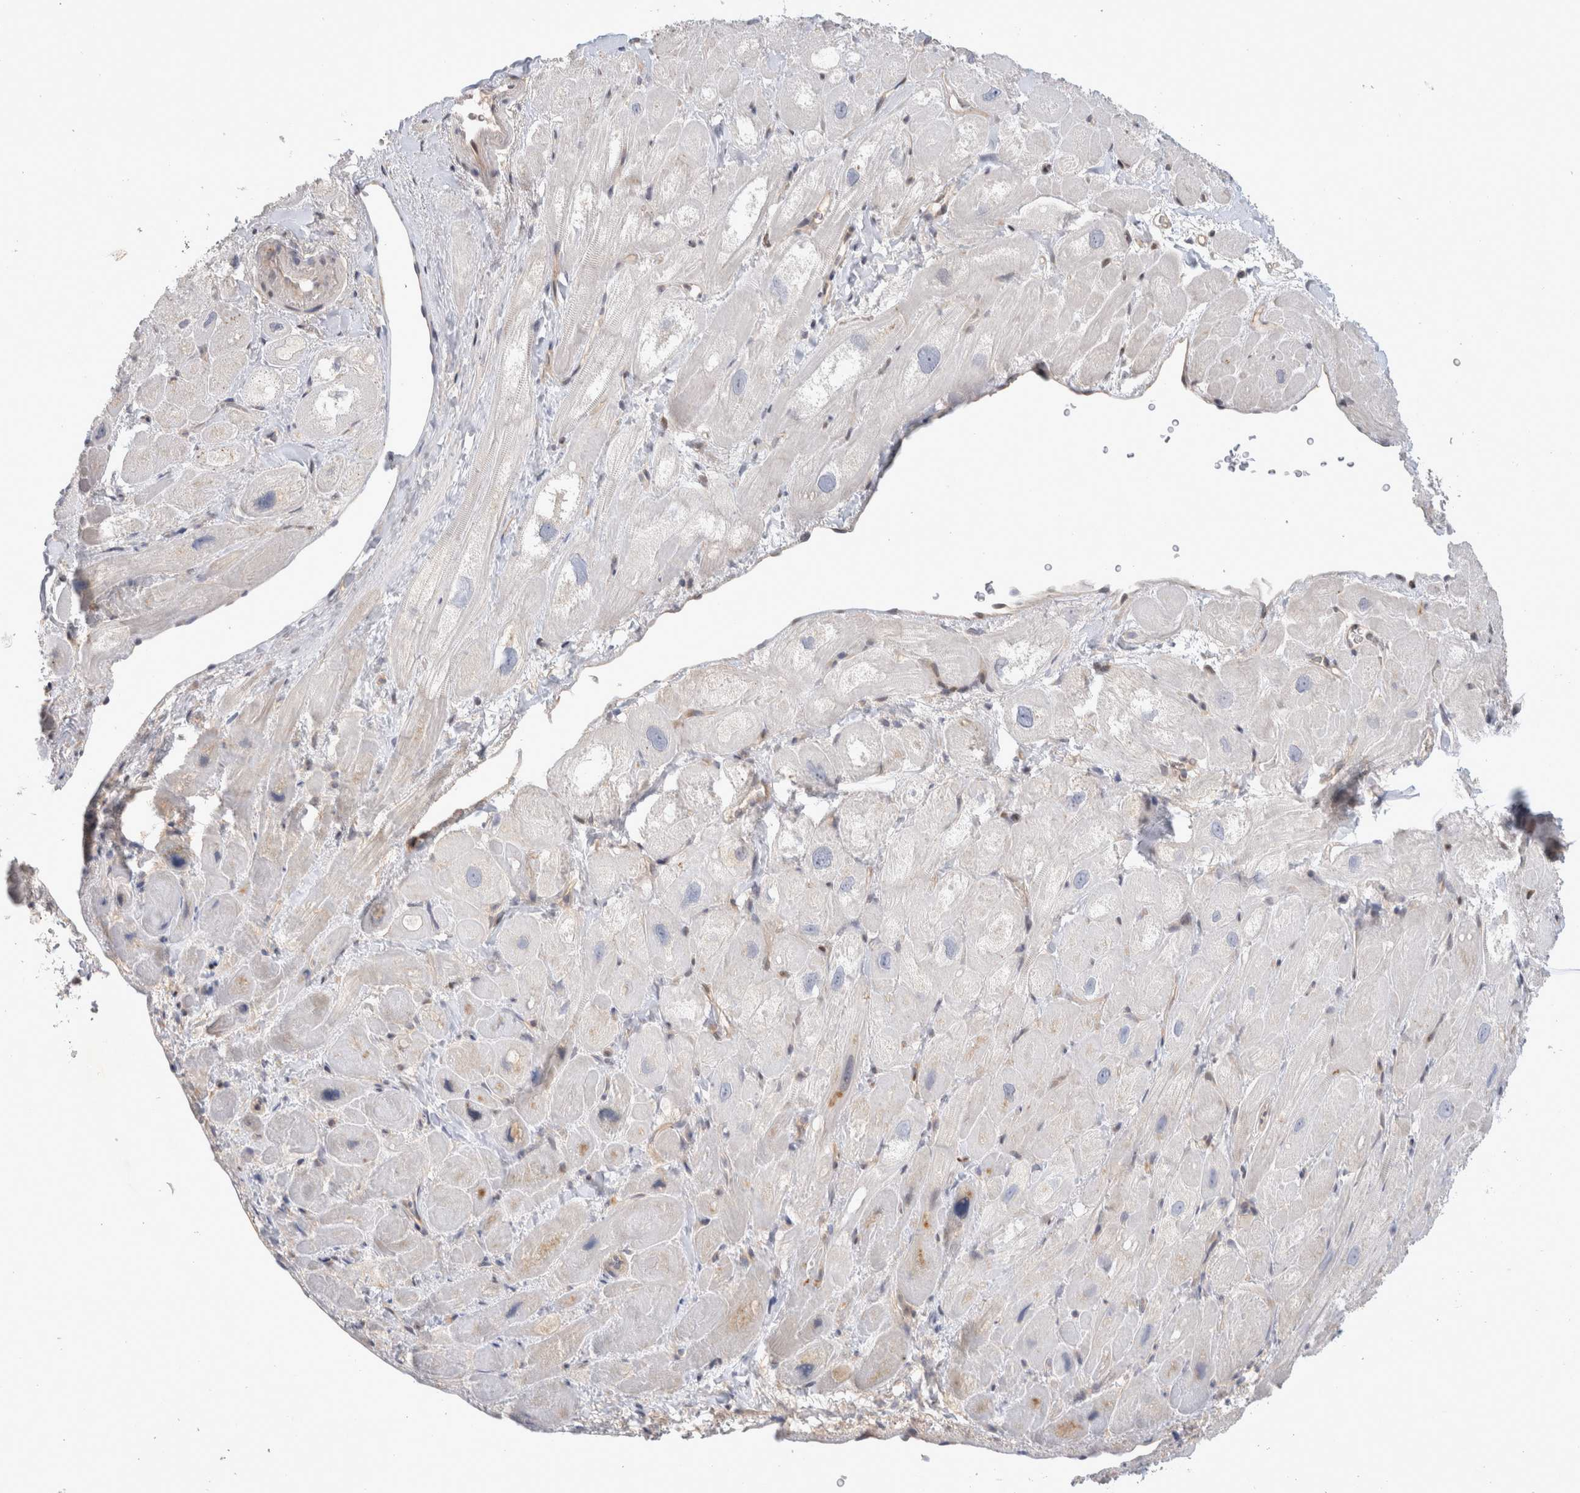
{"staining": {"intensity": "weak", "quantity": "<25%", "location": "cytoplasmic/membranous"}, "tissue": "heart muscle", "cell_type": "Cardiomyocytes", "image_type": "normal", "snomed": [{"axis": "morphology", "description": "Normal tissue, NOS"}, {"axis": "topography", "description": "Heart"}], "caption": "This is a micrograph of IHC staining of benign heart muscle, which shows no expression in cardiomyocytes. (Brightfield microscopy of DAB (3,3'-diaminobenzidine) IHC at high magnification).", "gene": "TCF4", "patient": {"sex": "male", "age": 49}}